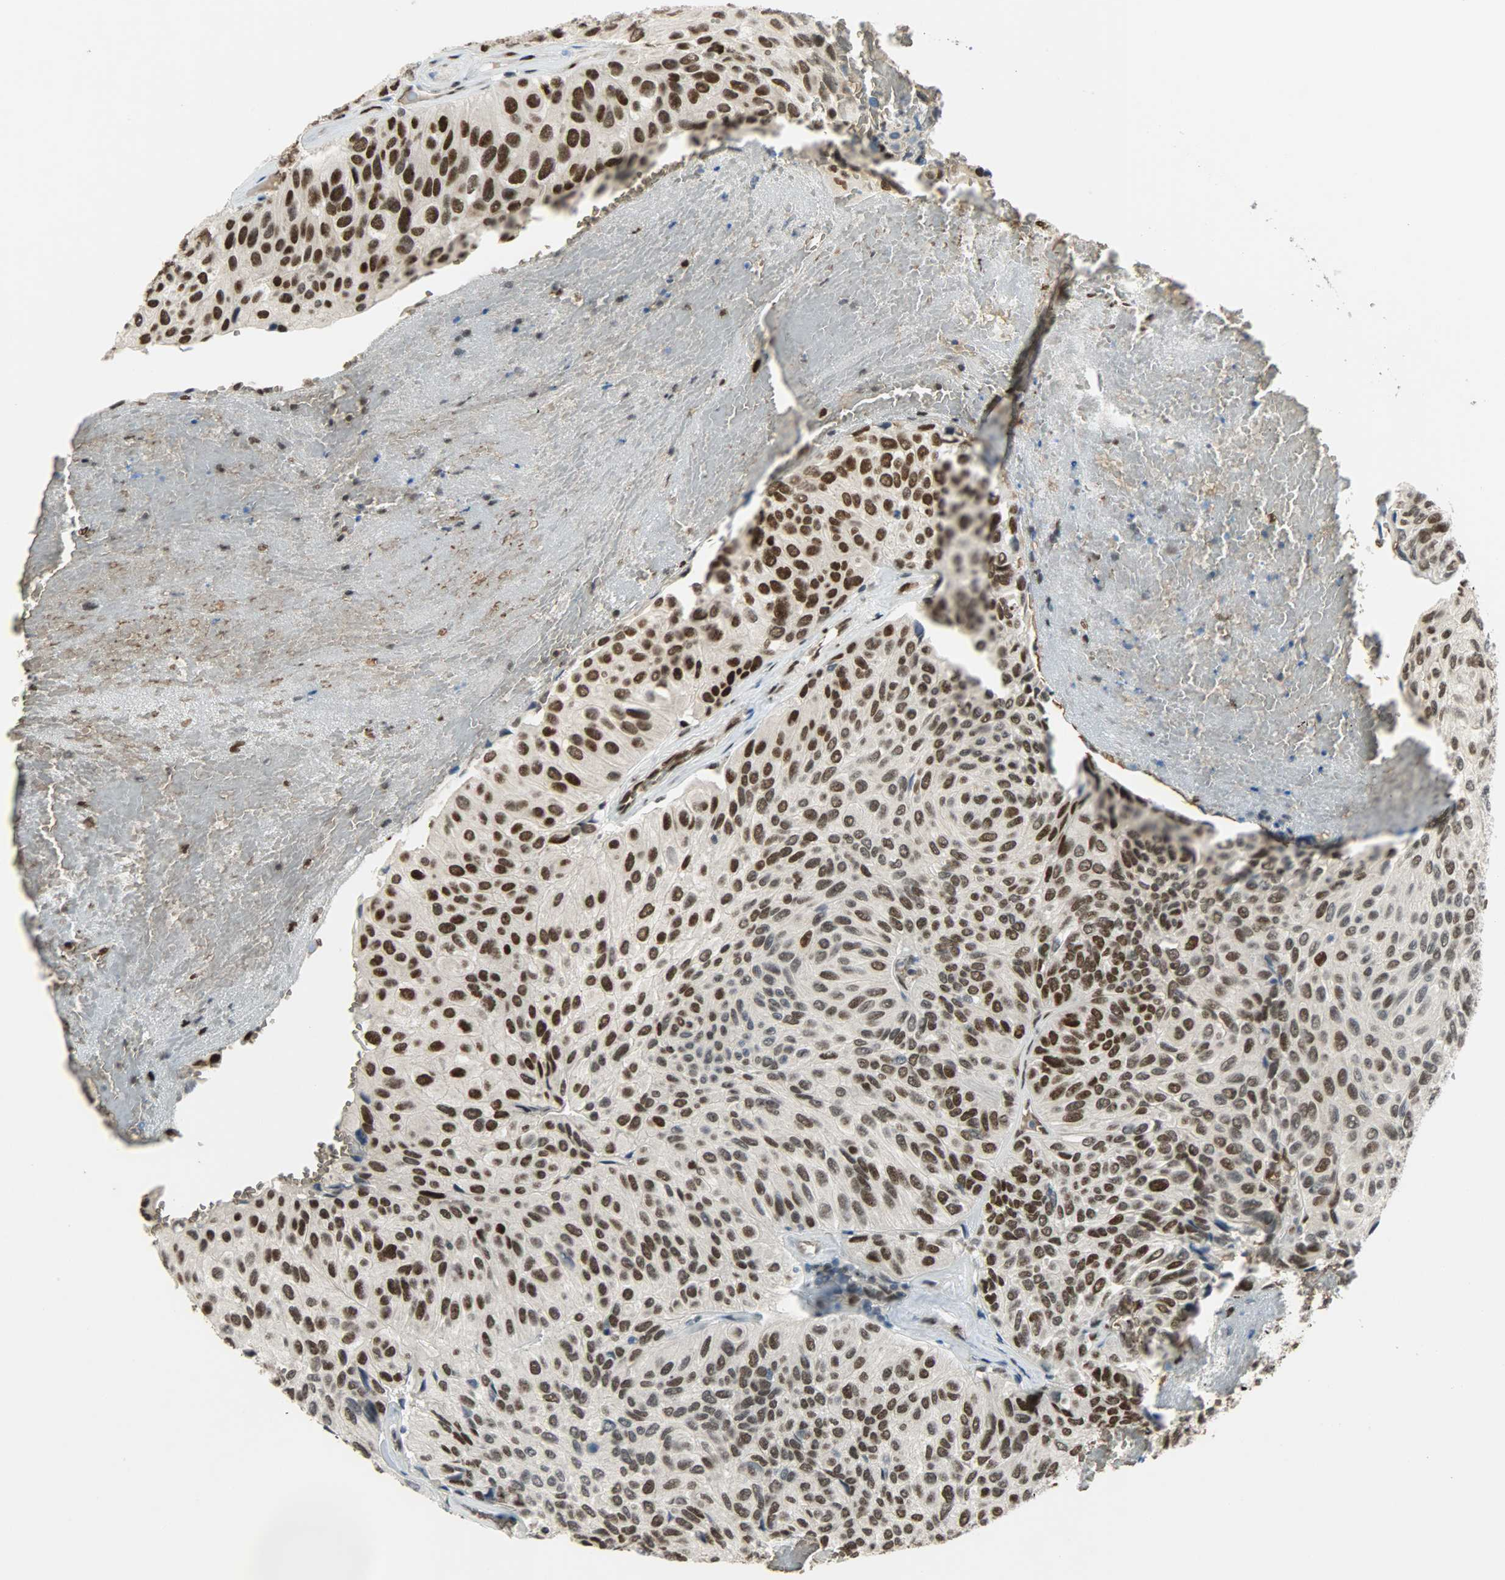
{"staining": {"intensity": "strong", "quantity": ">75%", "location": "nuclear"}, "tissue": "urothelial cancer", "cell_type": "Tumor cells", "image_type": "cancer", "snomed": [{"axis": "morphology", "description": "Urothelial carcinoma, High grade"}, {"axis": "topography", "description": "Urinary bladder"}], "caption": "A histopathology image of urothelial carcinoma (high-grade) stained for a protein displays strong nuclear brown staining in tumor cells.", "gene": "SNAI1", "patient": {"sex": "male", "age": 66}}